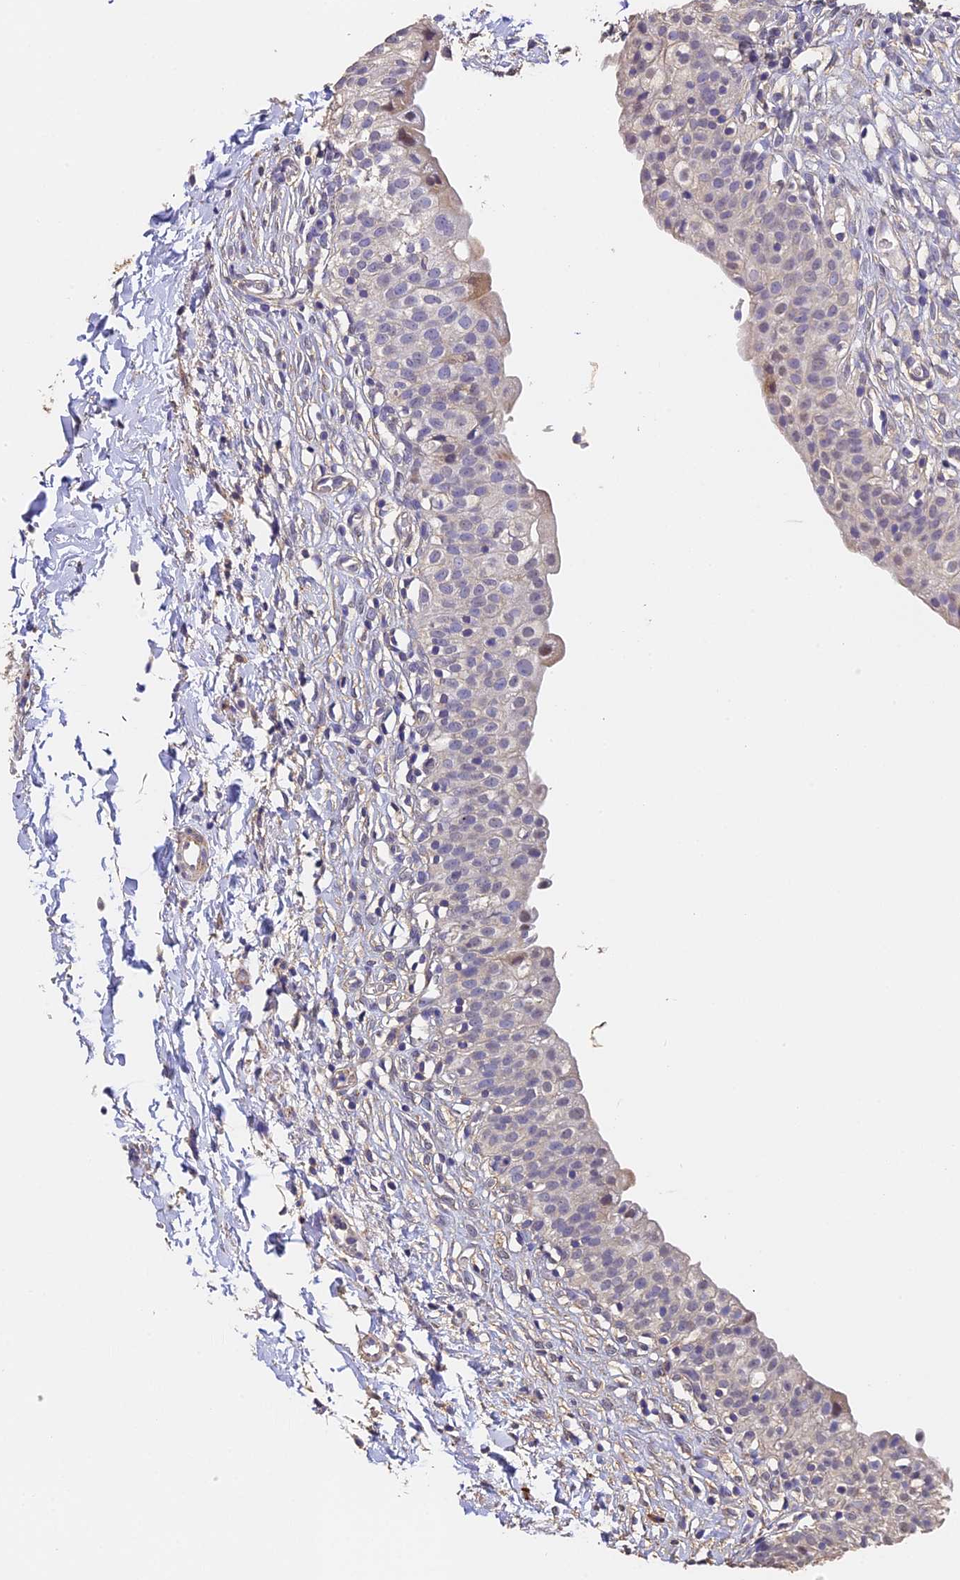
{"staining": {"intensity": "moderate", "quantity": "<25%", "location": "cytoplasmic/membranous"}, "tissue": "urinary bladder", "cell_type": "Urothelial cells", "image_type": "normal", "snomed": [{"axis": "morphology", "description": "Normal tissue, NOS"}, {"axis": "topography", "description": "Urinary bladder"}], "caption": "This image shows normal urinary bladder stained with IHC to label a protein in brown. The cytoplasmic/membranous of urothelial cells show moderate positivity for the protein. Nuclei are counter-stained blue.", "gene": "SLC11A1", "patient": {"sex": "male", "age": 55}}